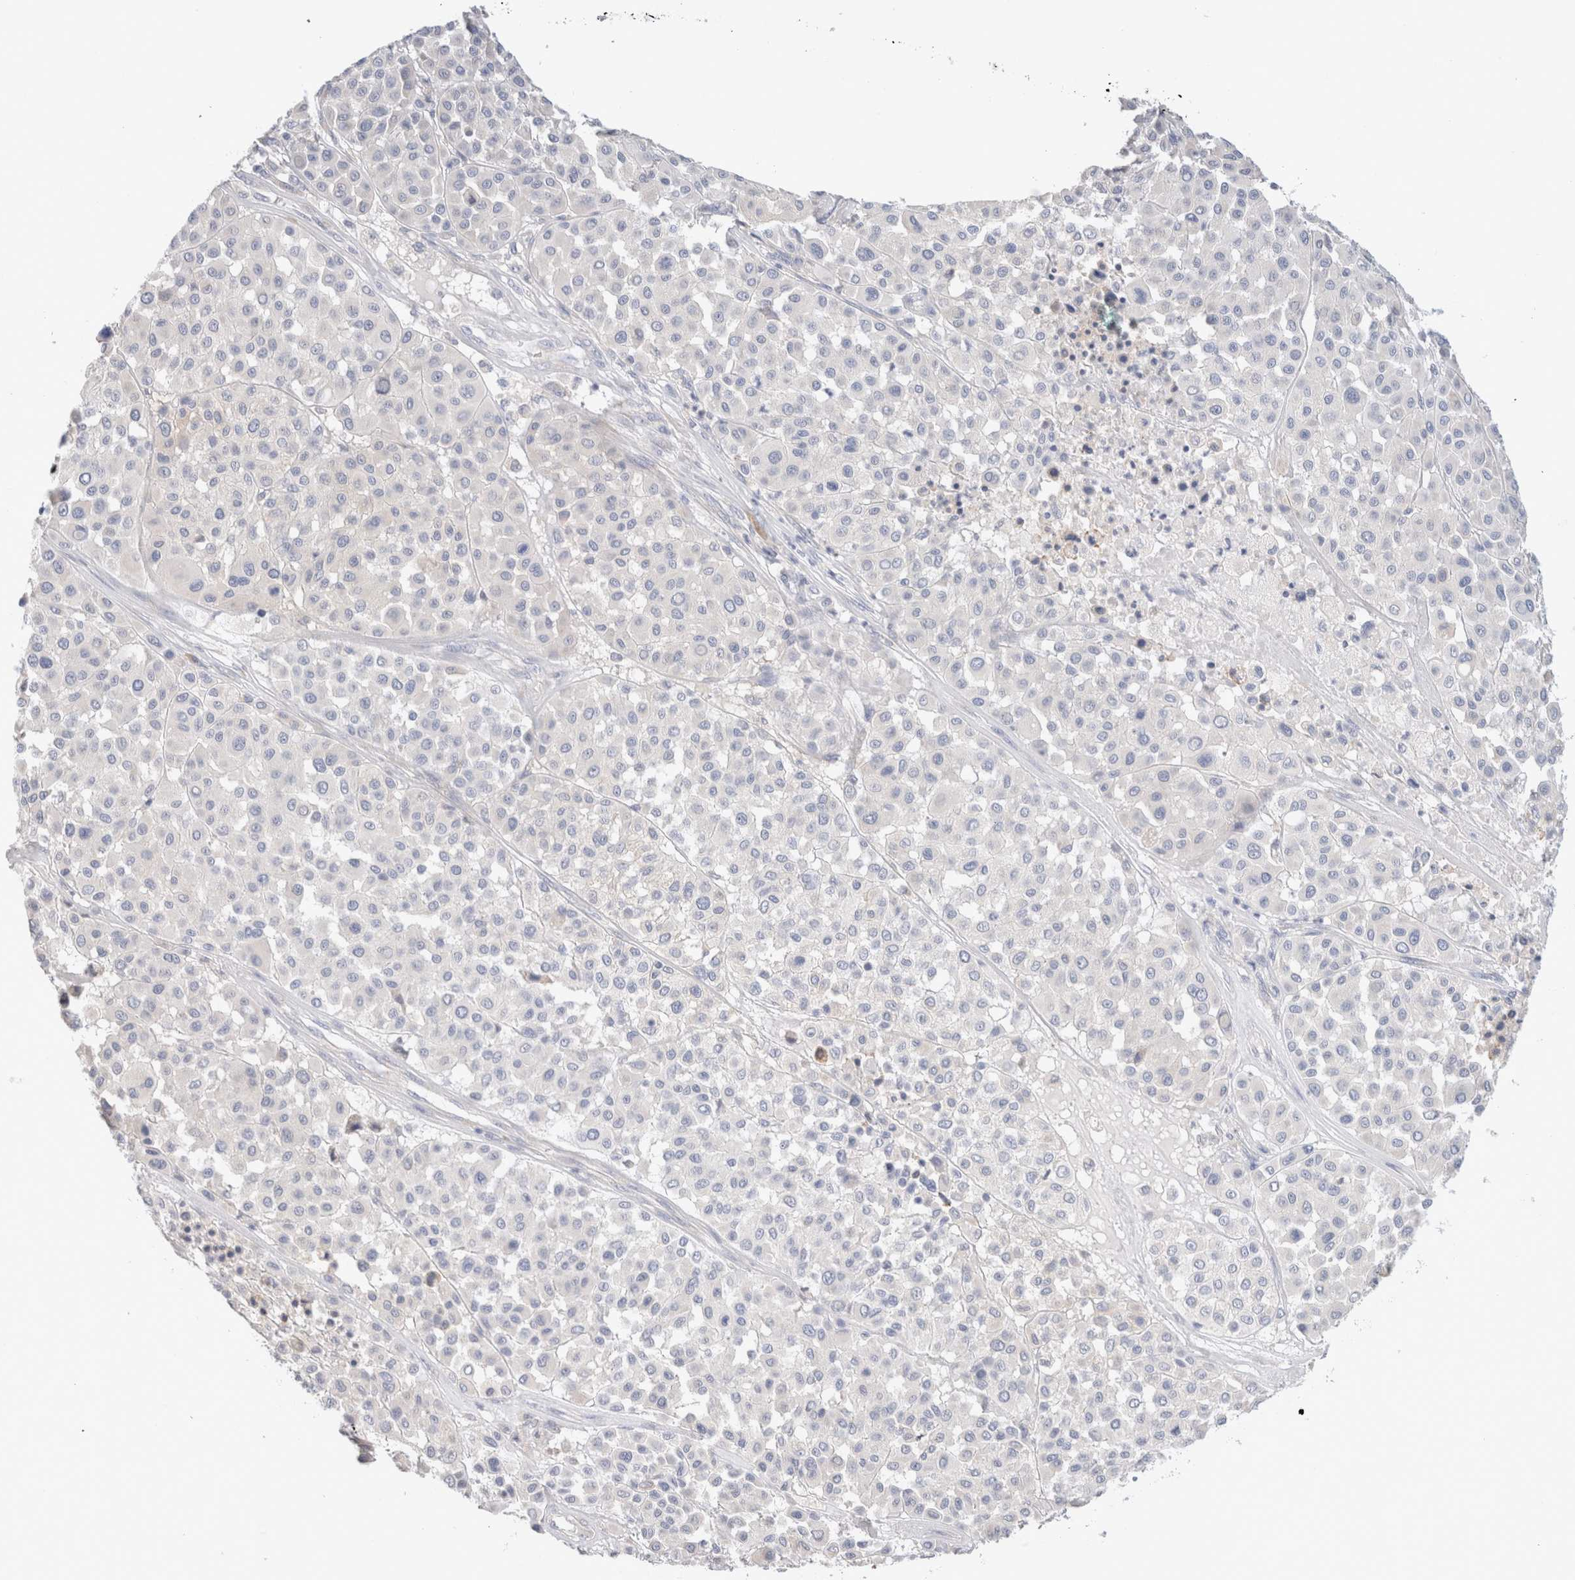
{"staining": {"intensity": "negative", "quantity": "none", "location": "none"}, "tissue": "melanoma", "cell_type": "Tumor cells", "image_type": "cancer", "snomed": [{"axis": "morphology", "description": "Malignant melanoma, Metastatic site"}, {"axis": "topography", "description": "Soft tissue"}], "caption": "Immunohistochemistry (IHC) of human malignant melanoma (metastatic site) exhibits no expression in tumor cells.", "gene": "GADD45G", "patient": {"sex": "male", "age": 41}}